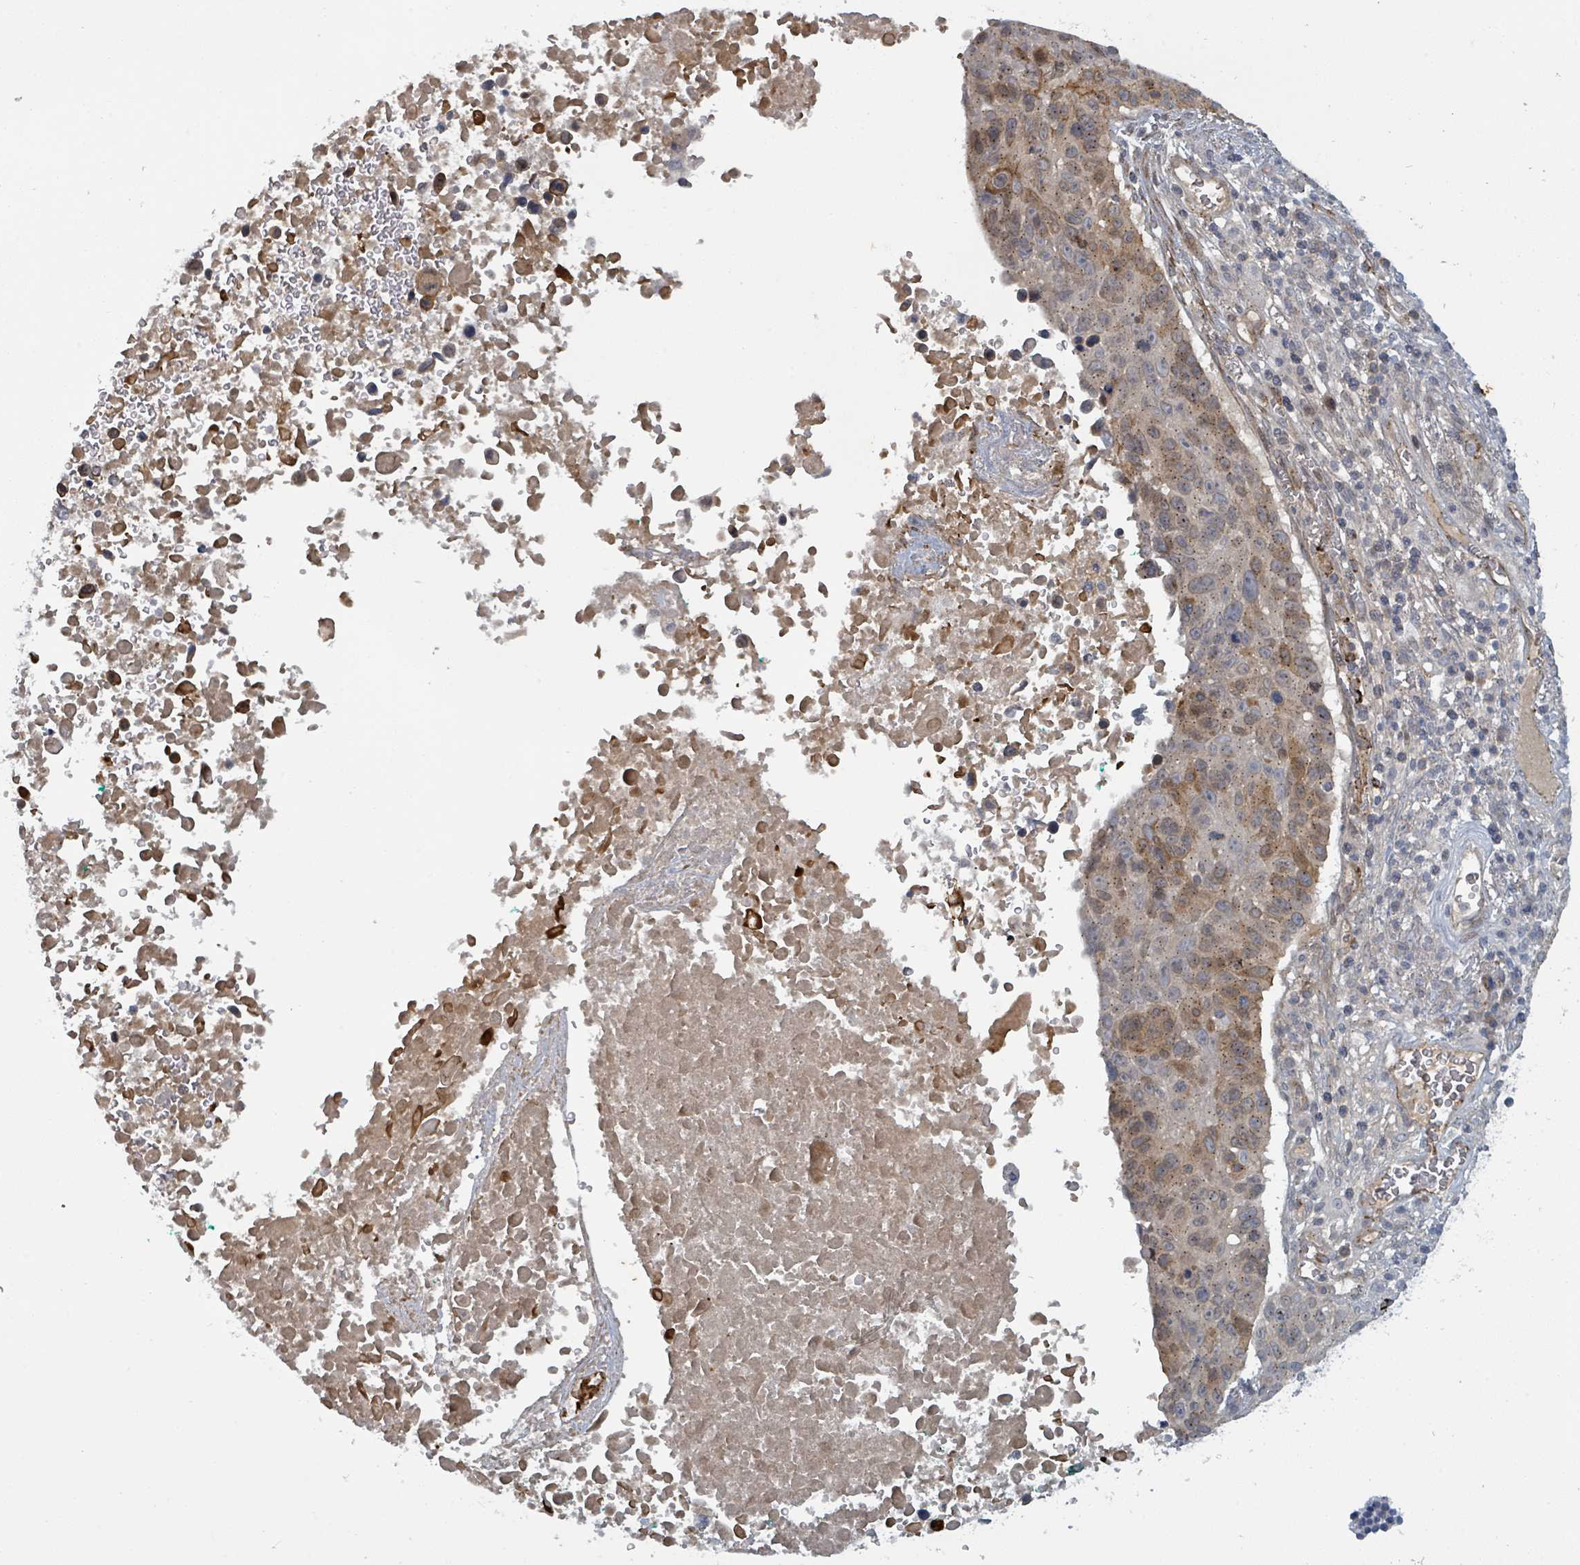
{"staining": {"intensity": "moderate", "quantity": "<25%", "location": "cytoplasmic/membranous"}, "tissue": "lung cancer", "cell_type": "Tumor cells", "image_type": "cancer", "snomed": [{"axis": "morphology", "description": "Squamous cell carcinoma, NOS"}, {"axis": "topography", "description": "Lung"}], "caption": "Protein analysis of lung squamous cell carcinoma tissue demonstrates moderate cytoplasmic/membranous positivity in approximately <25% of tumor cells.", "gene": "COL5A3", "patient": {"sex": "male", "age": 66}}